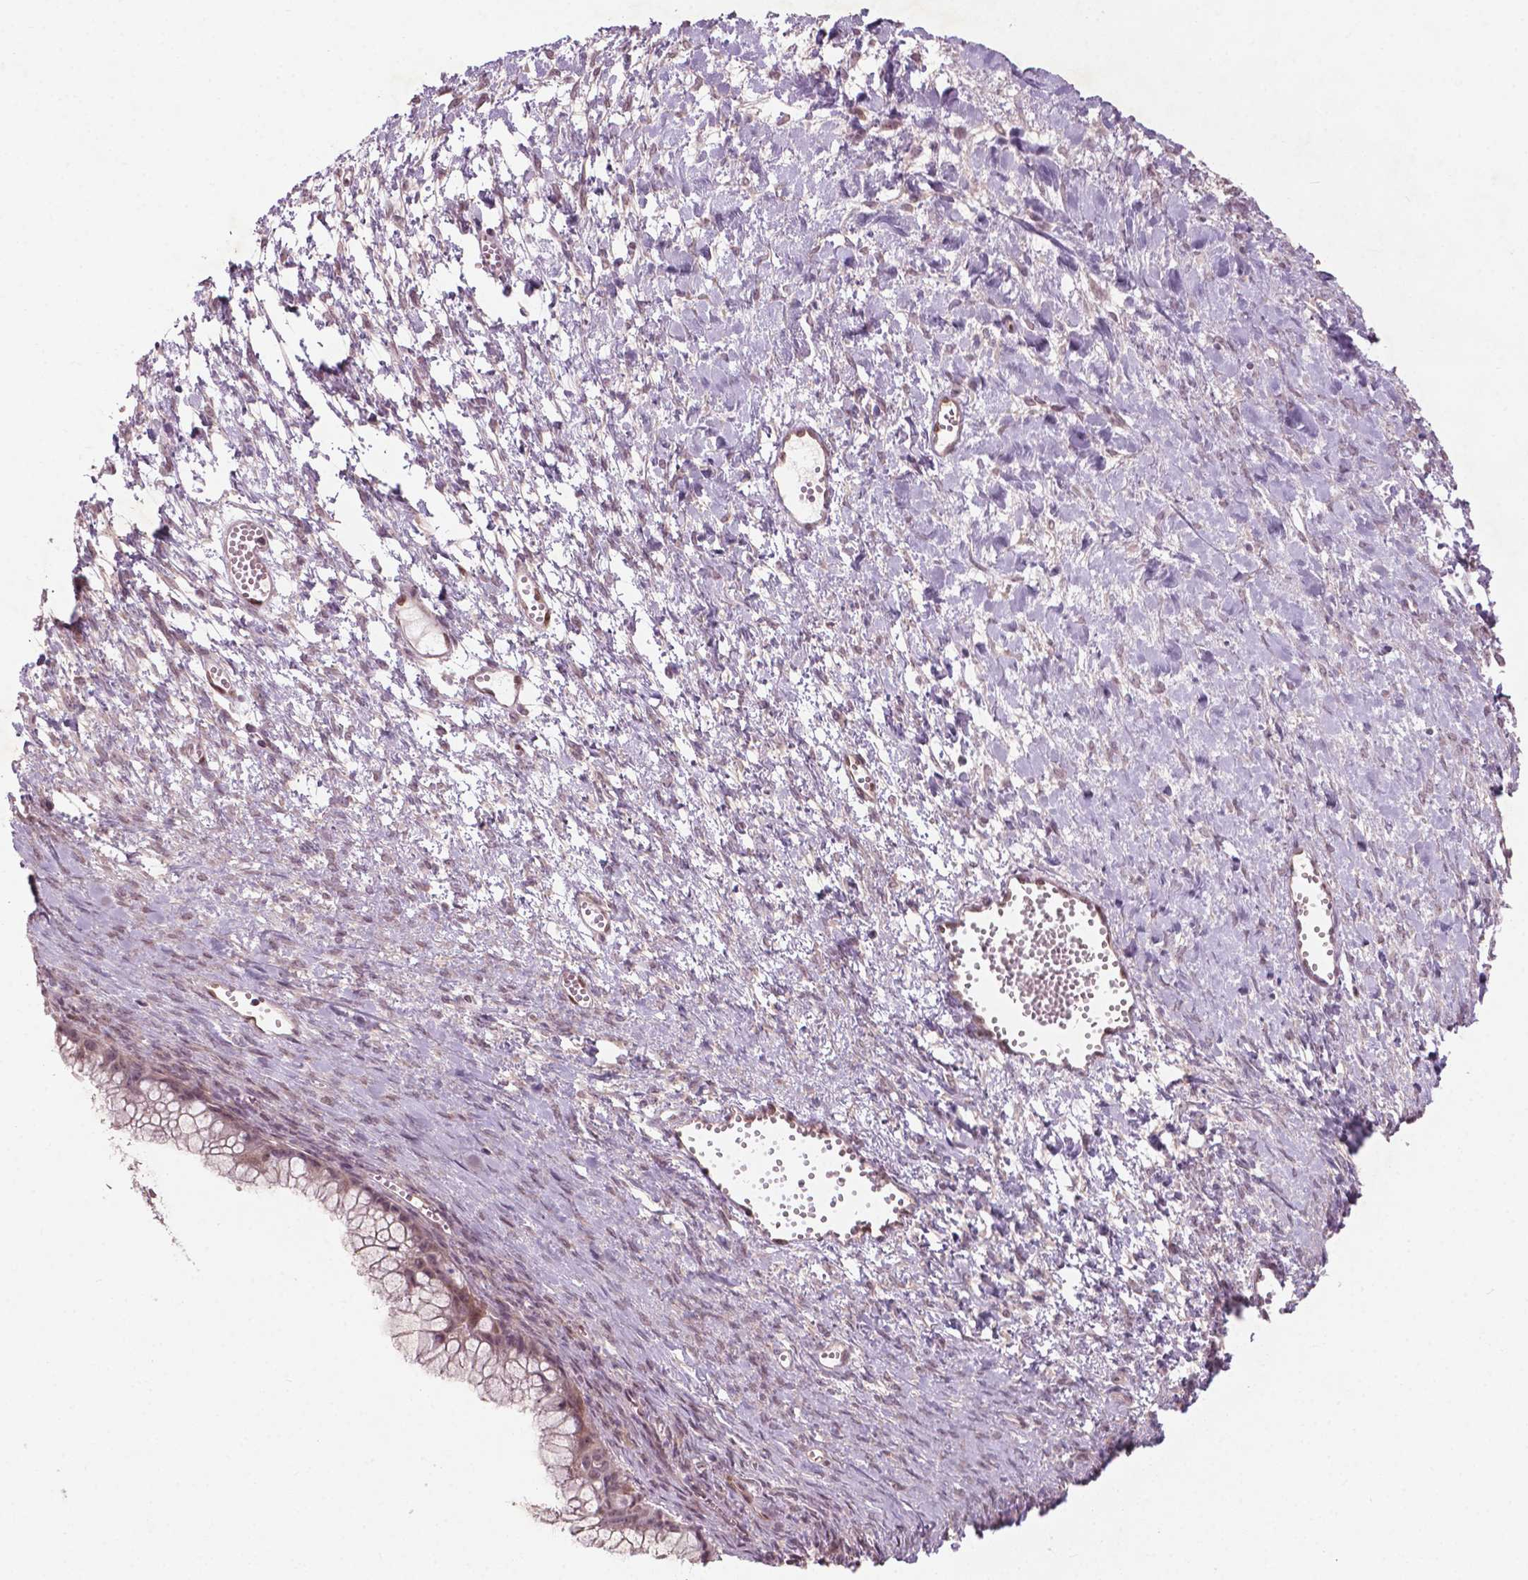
{"staining": {"intensity": "weak", "quantity": "25%-75%", "location": "cytoplasmic/membranous"}, "tissue": "ovarian cancer", "cell_type": "Tumor cells", "image_type": "cancer", "snomed": [{"axis": "morphology", "description": "Cystadenocarcinoma, mucinous, NOS"}, {"axis": "topography", "description": "Ovary"}], "caption": "Mucinous cystadenocarcinoma (ovarian) stained with DAB immunohistochemistry reveals low levels of weak cytoplasmic/membranous staining in approximately 25%-75% of tumor cells. (IHC, brightfield microscopy, high magnification).", "gene": "NFAT5", "patient": {"sex": "female", "age": 41}}